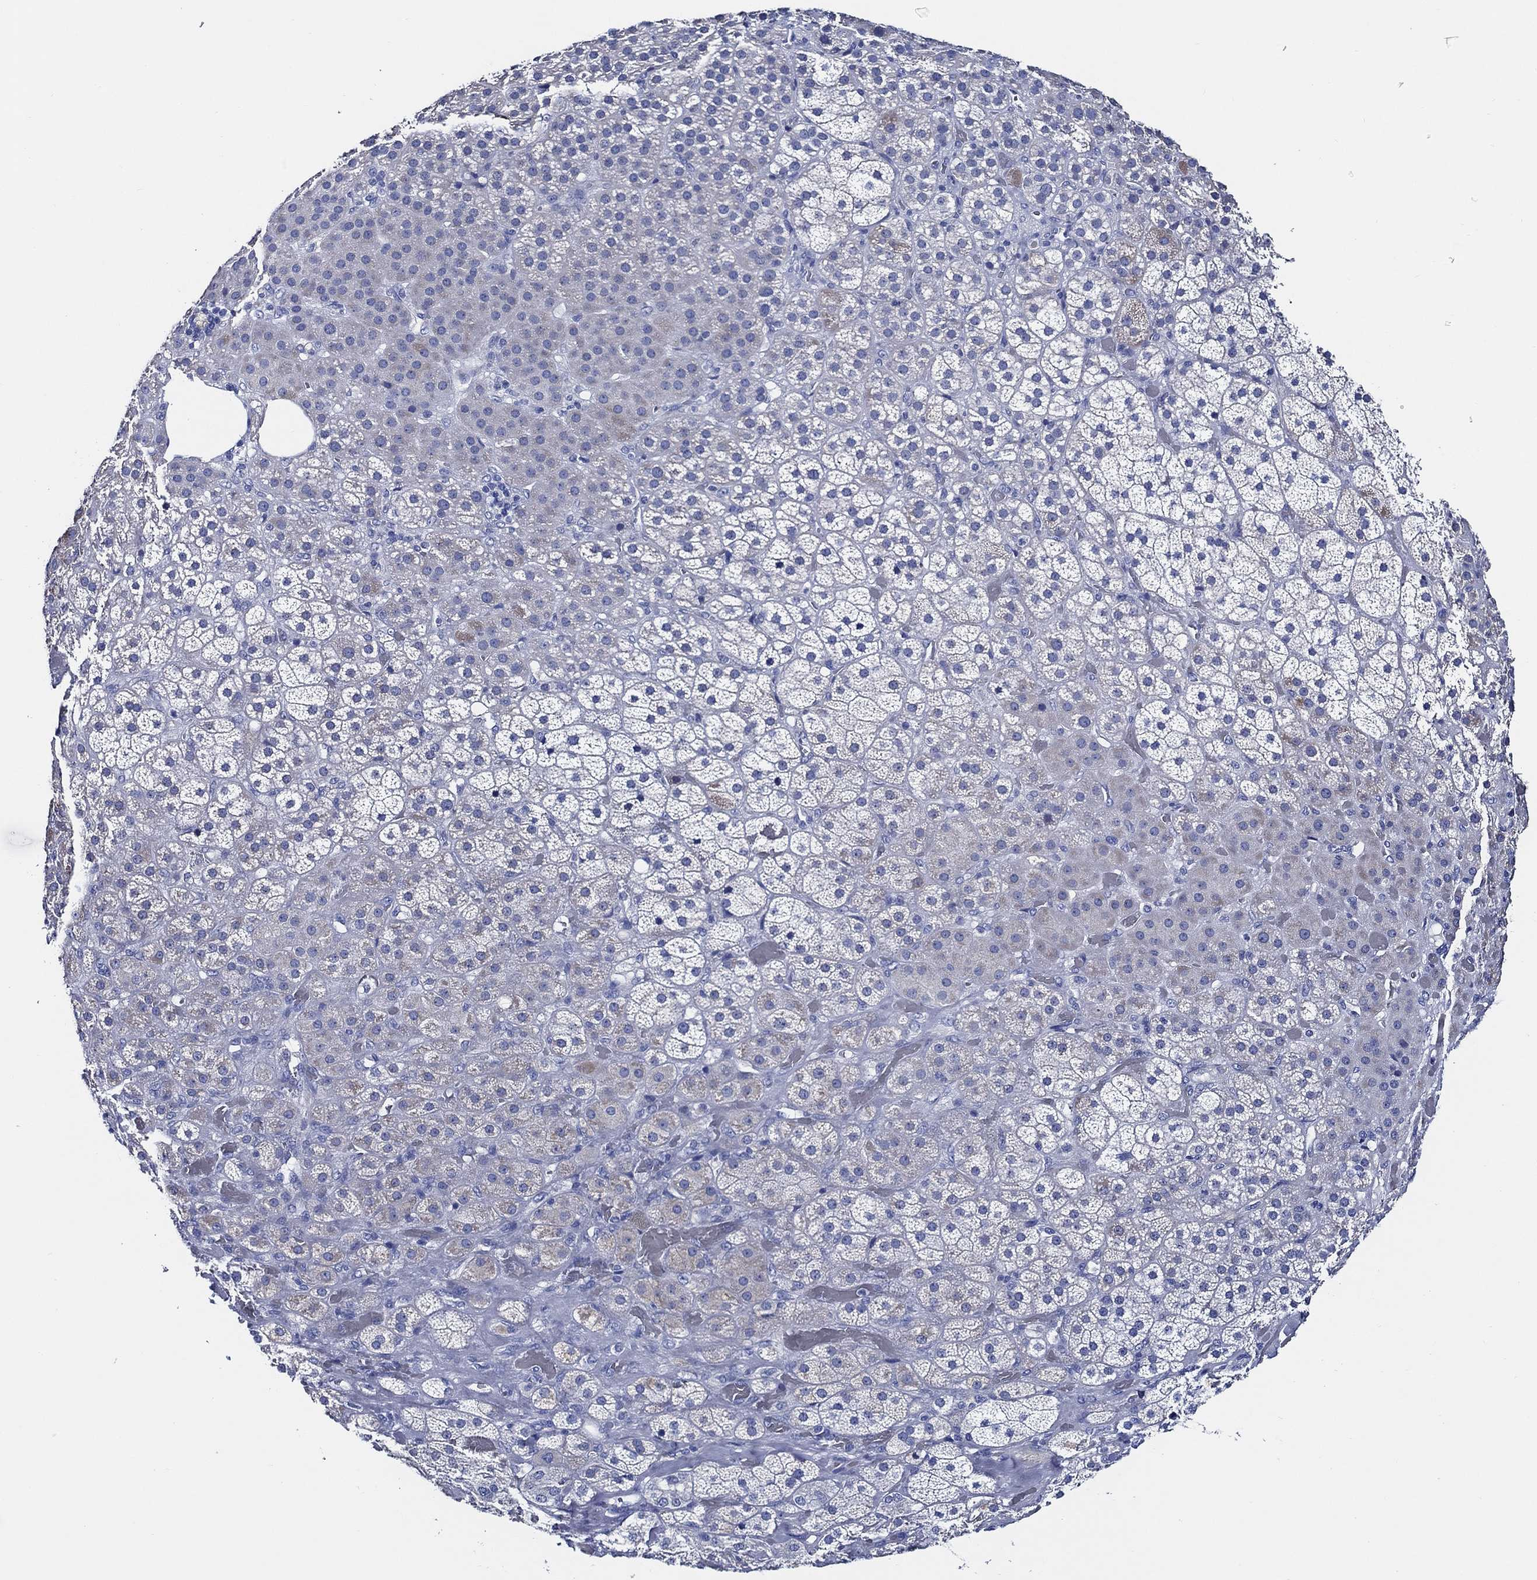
{"staining": {"intensity": "negative", "quantity": "none", "location": "none"}, "tissue": "adrenal gland", "cell_type": "Glandular cells", "image_type": "normal", "snomed": [{"axis": "morphology", "description": "Normal tissue, NOS"}, {"axis": "topography", "description": "Adrenal gland"}], "caption": "There is no significant positivity in glandular cells of adrenal gland. (Immunohistochemistry (ihc), brightfield microscopy, high magnification).", "gene": "SKOR1", "patient": {"sex": "male", "age": 57}}